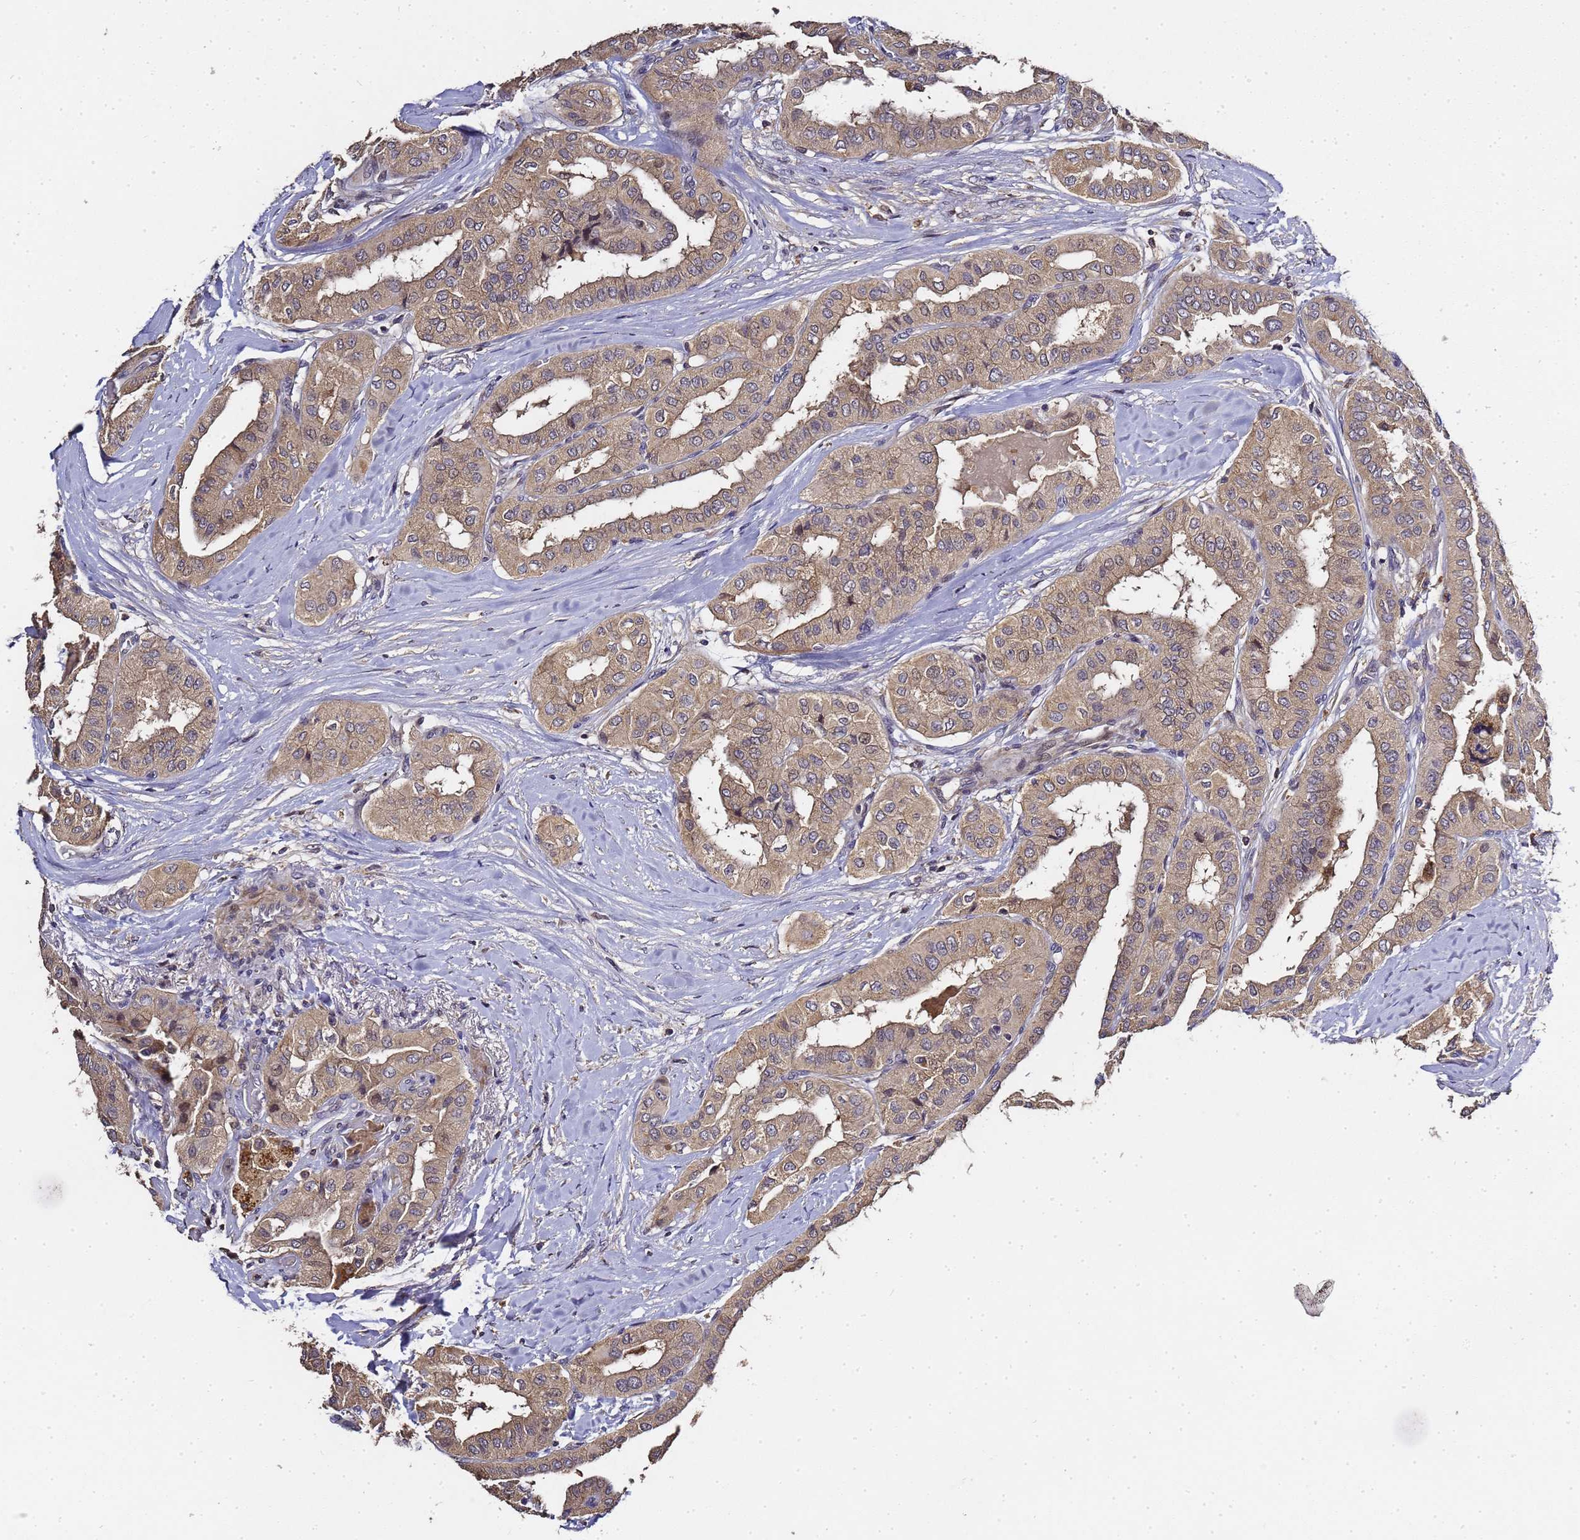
{"staining": {"intensity": "moderate", "quantity": ">75%", "location": "cytoplasmic/membranous,nuclear"}, "tissue": "thyroid cancer", "cell_type": "Tumor cells", "image_type": "cancer", "snomed": [{"axis": "morphology", "description": "Papillary adenocarcinoma, NOS"}, {"axis": "topography", "description": "Thyroid gland"}], "caption": "Tumor cells display moderate cytoplasmic/membranous and nuclear positivity in approximately >75% of cells in thyroid papillary adenocarcinoma.", "gene": "LGI4", "patient": {"sex": "female", "age": 59}}